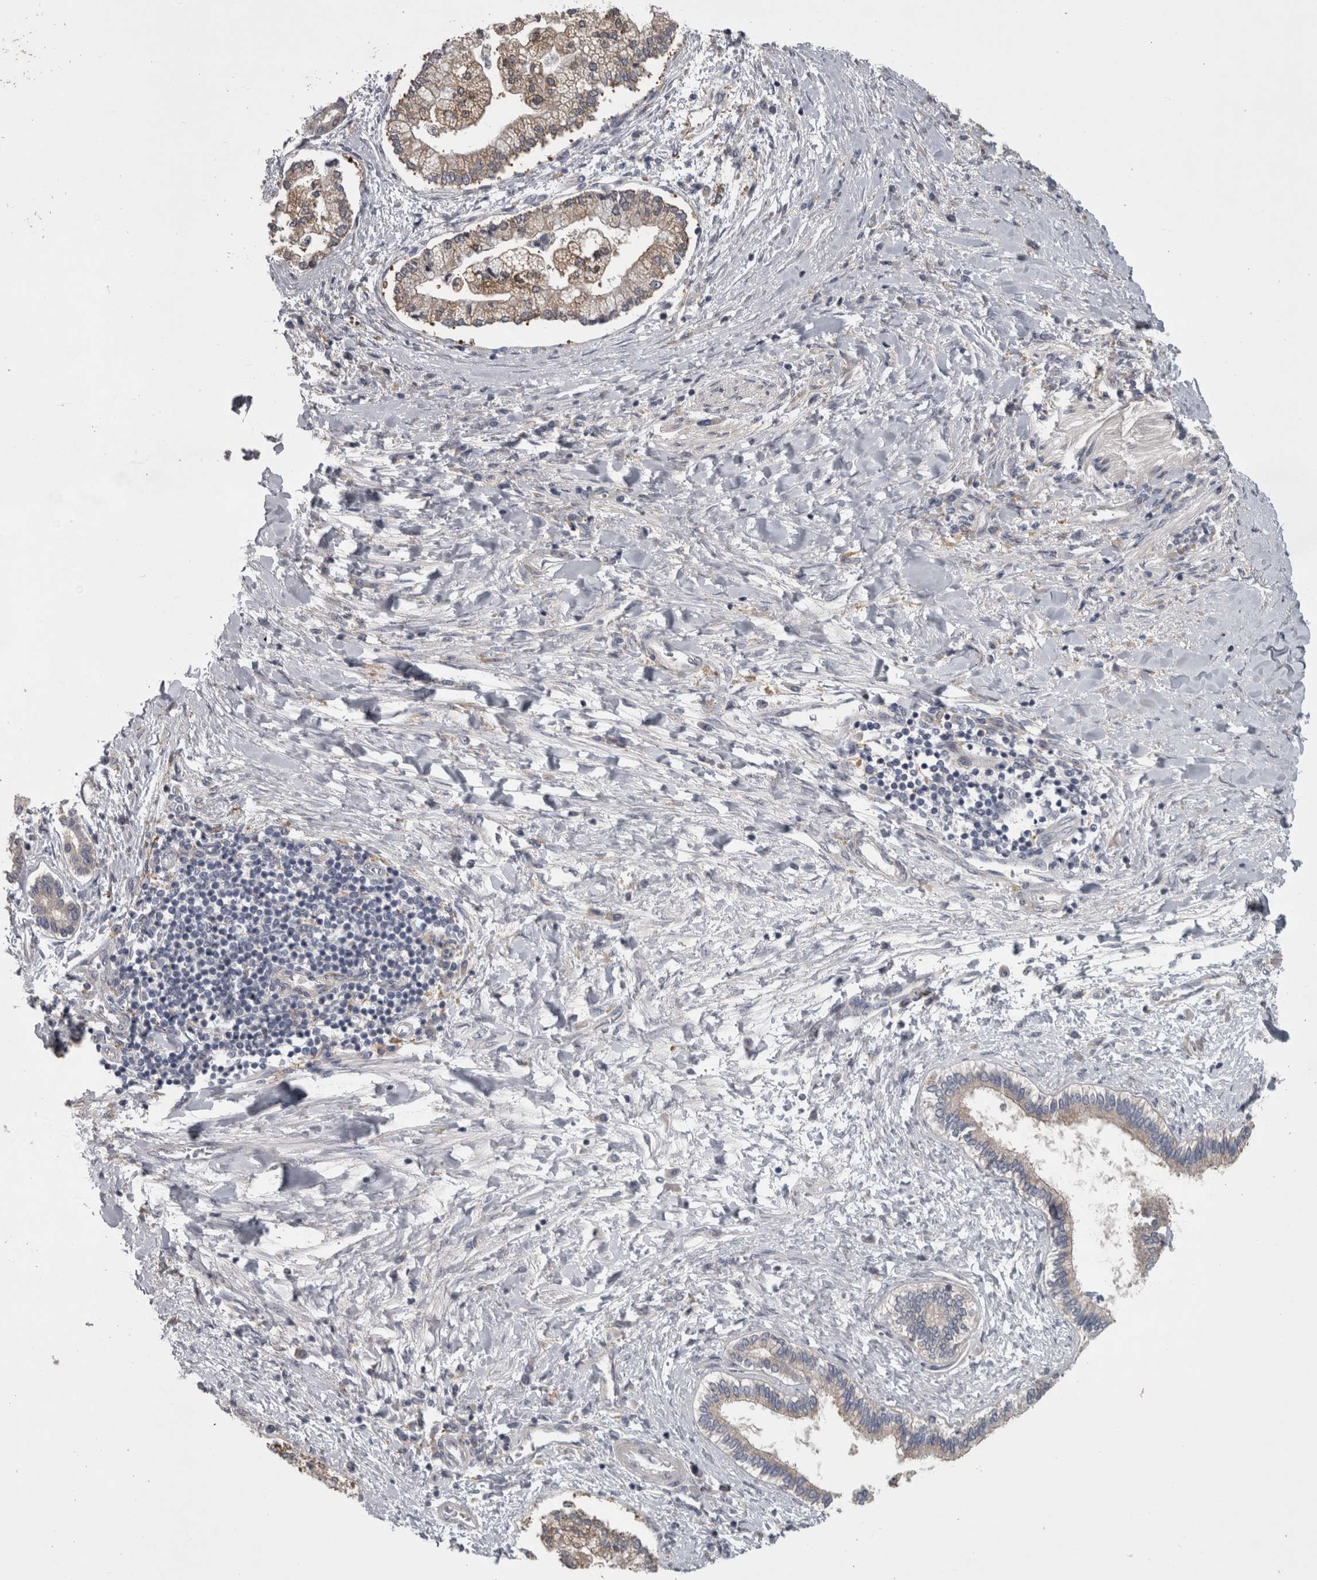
{"staining": {"intensity": "weak", "quantity": "25%-75%", "location": "cytoplasmic/membranous"}, "tissue": "liver cancer", "cell_type": "Tumor cells", "image_type": "cancer", "snomed": [{"axis": "morphology", "description": "Cholangiocarcinoma"}, {"axis": "topography", "description": "Liver"}], "caption": "The histopathology image reveals immunohistochemical staining of liver cancer. There is weak cytoplasmic/membranous staining is present in about 25%-75% of tumor cells.", "gene": "PRKCI", "patient": {"sex": "male", "age": 50}}